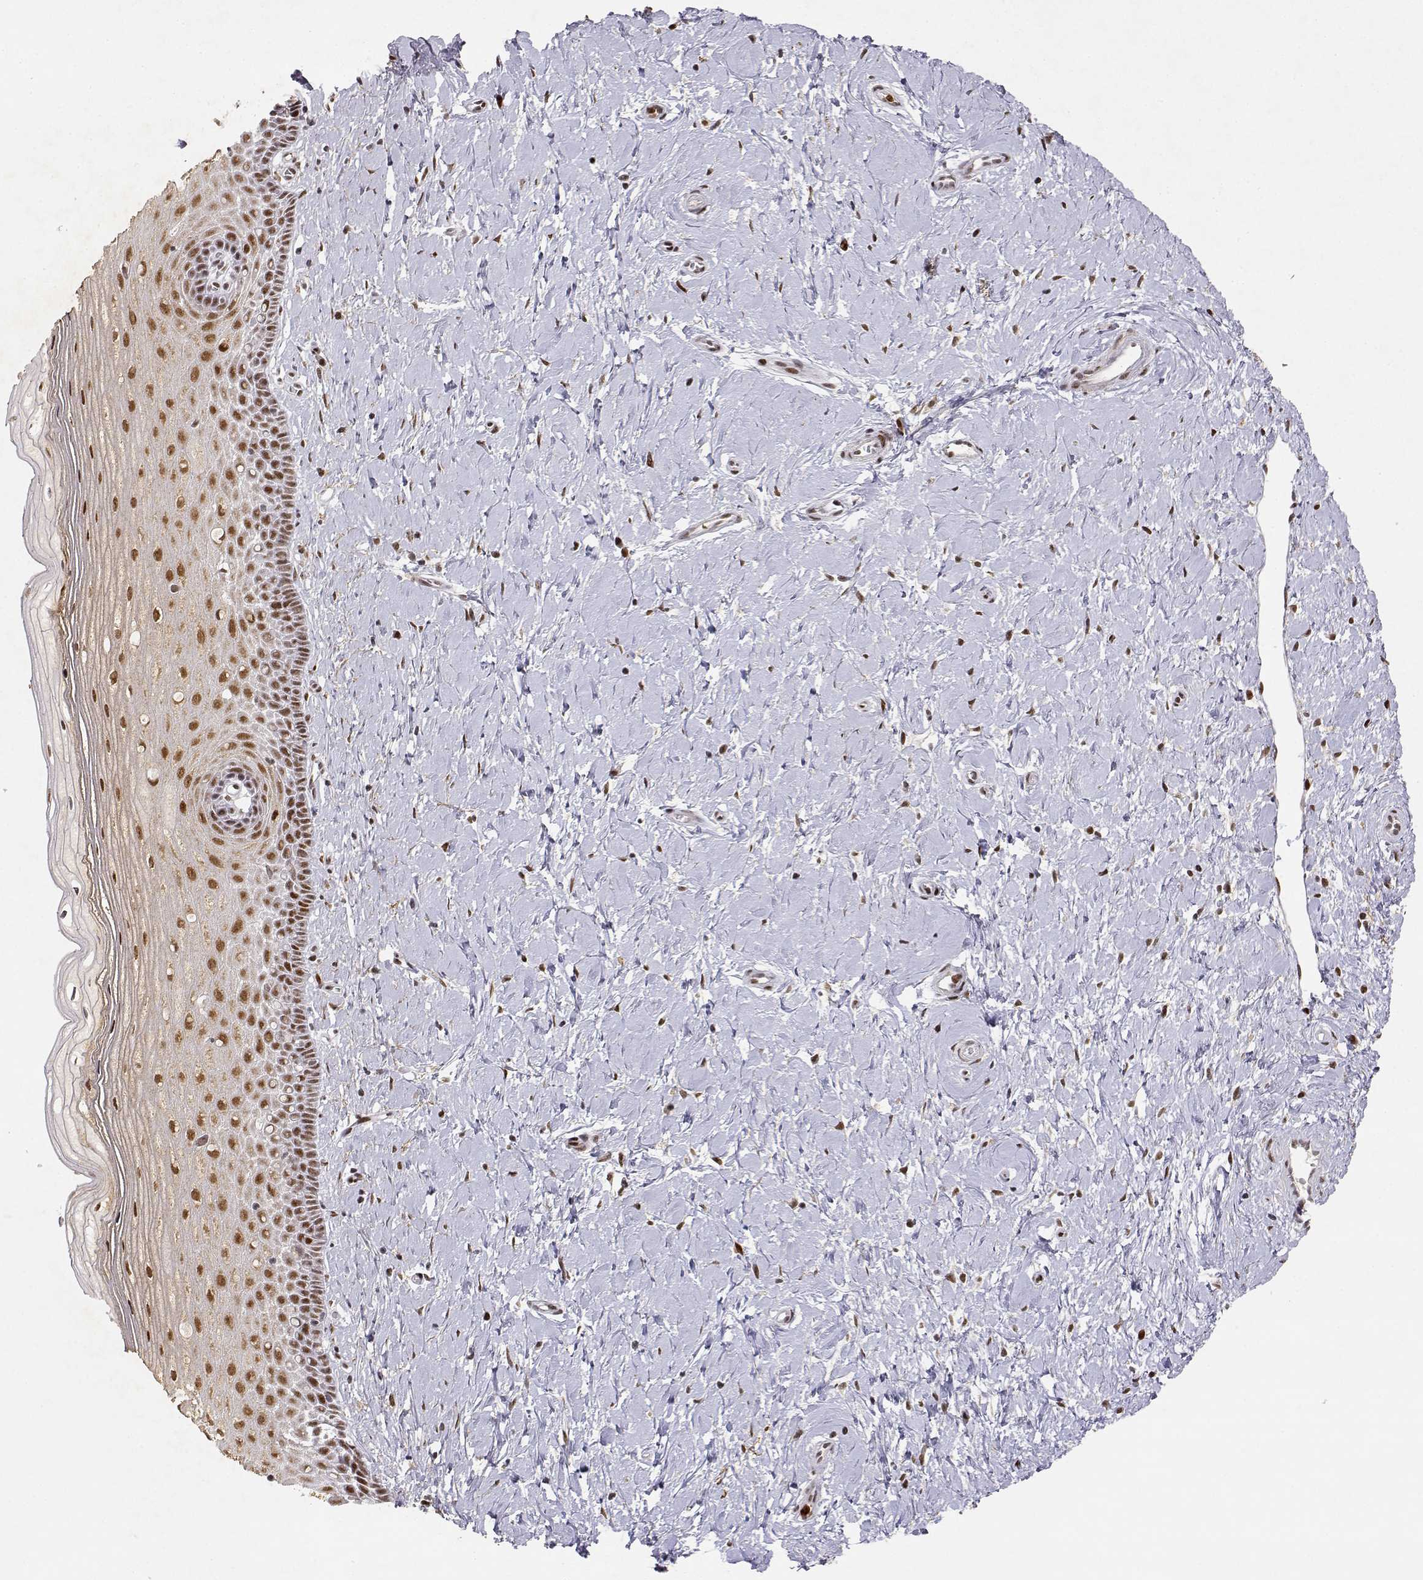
{"staining": {"intensity": "moderate", "quantity": ">75%", "location": "nuclear"}, "tissue": "cervix", "cell_type": "Glandular cells", "image_type": "normal", "snomed": [{"axis": "morphology", "description": "Normal tissue, NOS"}, {"axis": "topography", "description": "Cervix"}], "caption": "This photomicrograph shows unremarkable cervix stained with immunohistochemistry to label a protein in brown. The nuclear of glandular cells show moderate positivity for the protein. Nuclei are counter-stained blue.", "gene": "RSF1", "patient": {"sex": "female", "age": 37}}